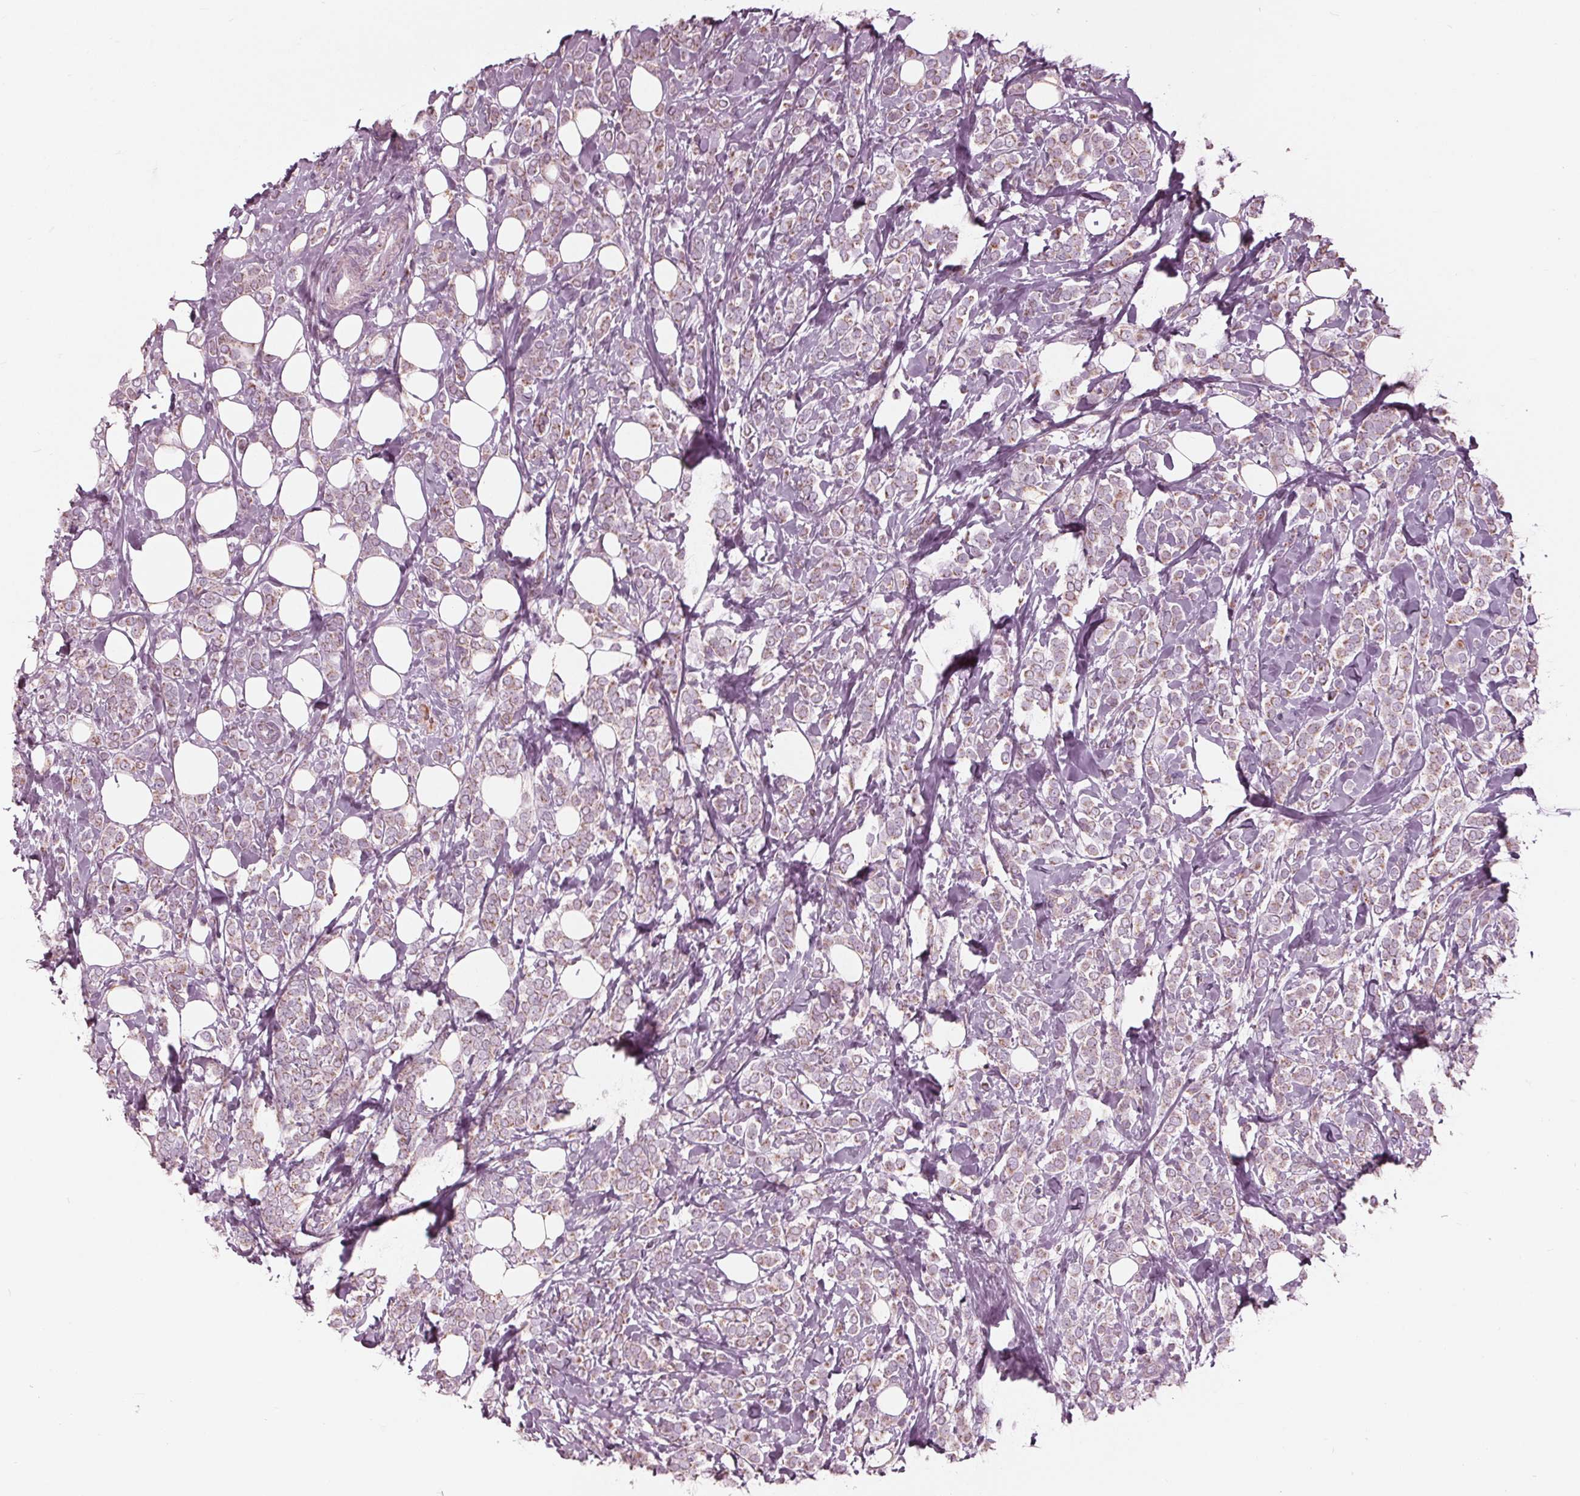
{"staining": {"intensity": "weak", "quantity": "25%-75%", "location": "cytoplasmic/membranous"}, "tissue": "breast cancer", "cell_type": "Tumor cells", "image_type": "cancer", "snomed": [{"axis": "morphology", "description": "Lobular carcinoma"}, {"axis": "topography", "description": "Breast"}], "caption": "IHC image of human breast lobular carcinoma stained for a protein (brown), which reveals low levels of weak cytoplasmic/membranous expression in about 25%-75% of tumor cells.", "gene": "CLN6", "patient": {"sex": "female", "age": 49}}